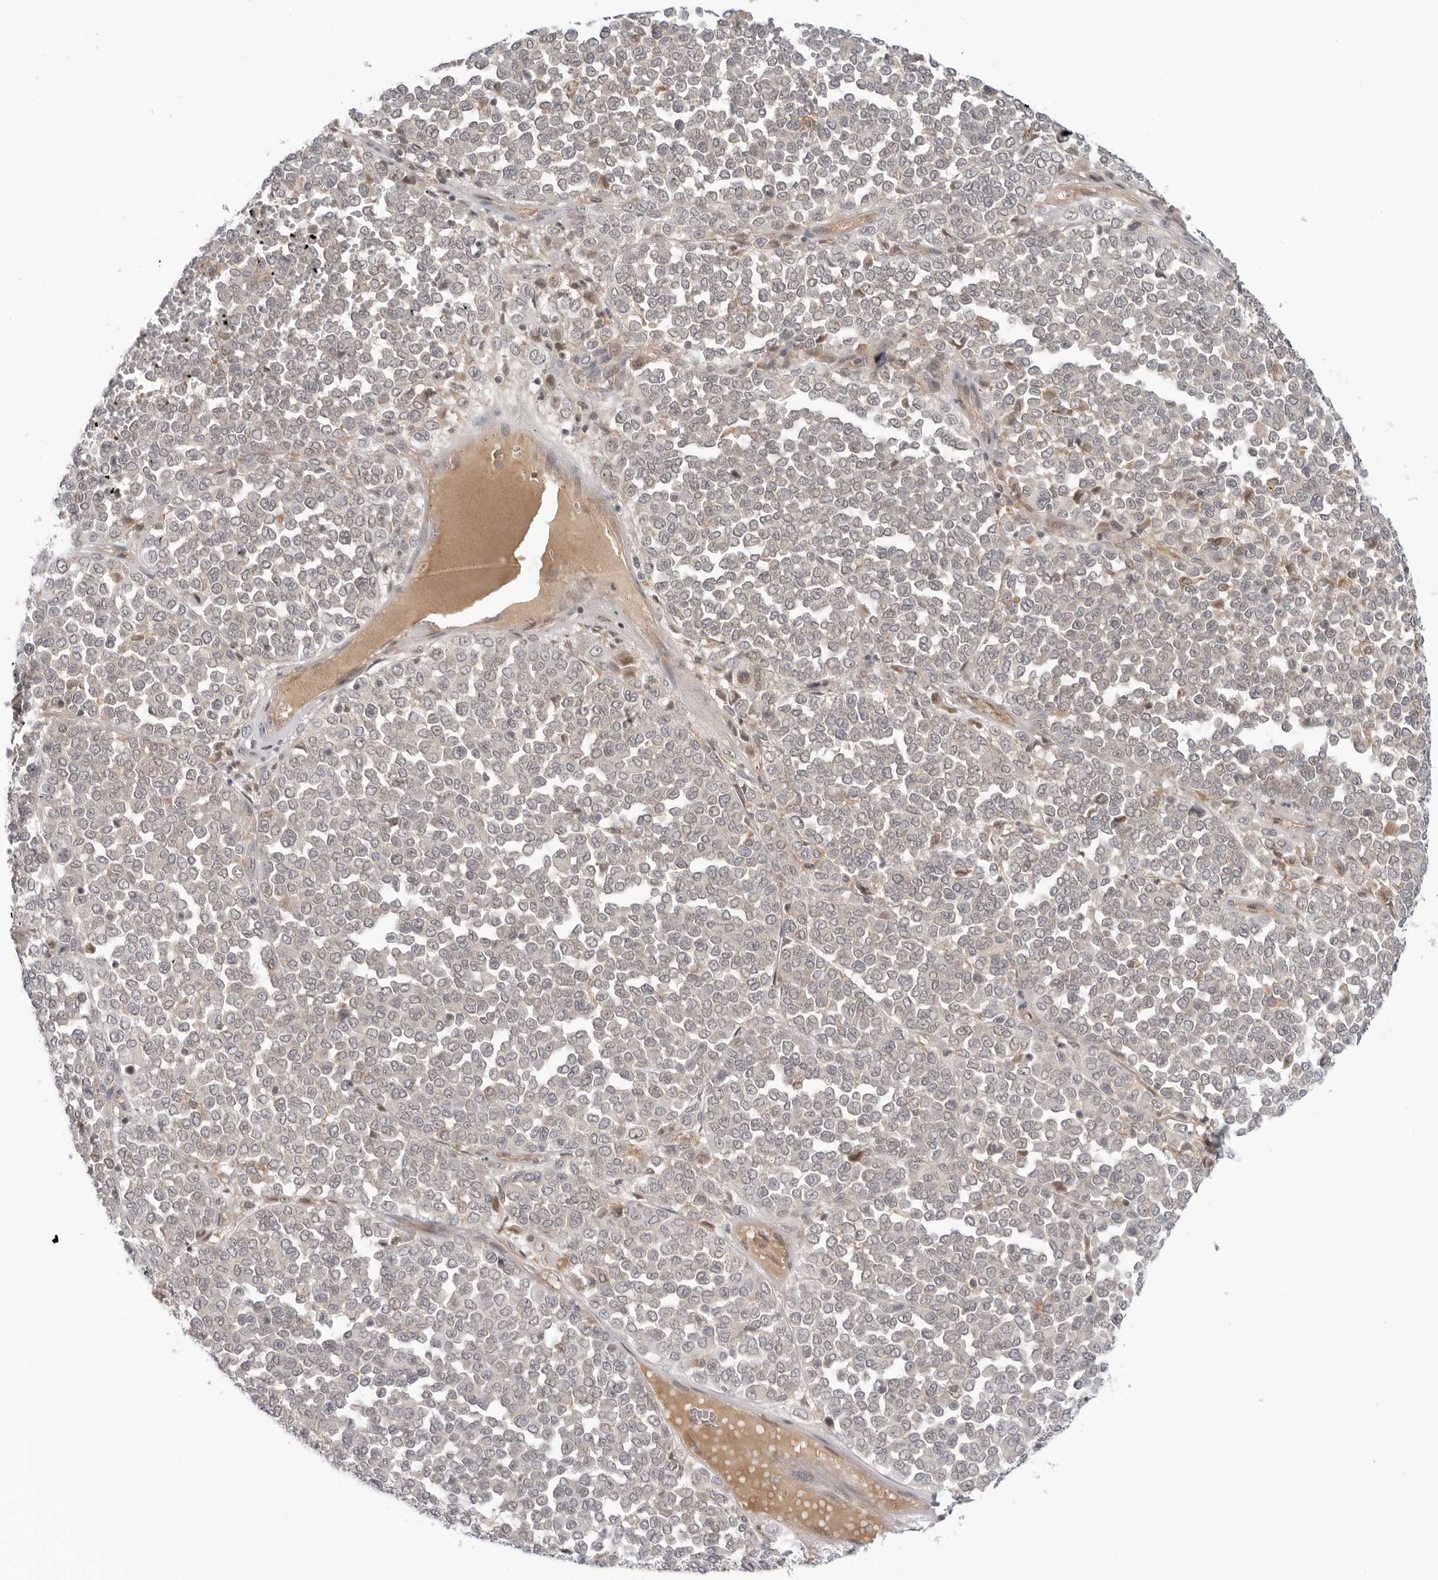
{"staining": {"intensity": "negative", "quantity": "none", "location": "none"}, "tissue": "melanoma", "cell_type": "Tumor cells", "image_type": "cancer", "snomed": [{"axis": "morphology", "description": "Malignant melanoma, Metastatic site"}, {"axis": "topography", "description": "Pancreas"}], "caption": "There is no significant expression in tumor cells of melanoma. (DAB (3,3'-diaminobenzidine) immunohistochemistry (IHC) with hematoxylin counter stain).", "gene": "SUGCT", "patient": {"sex": "female", "age": 30}}